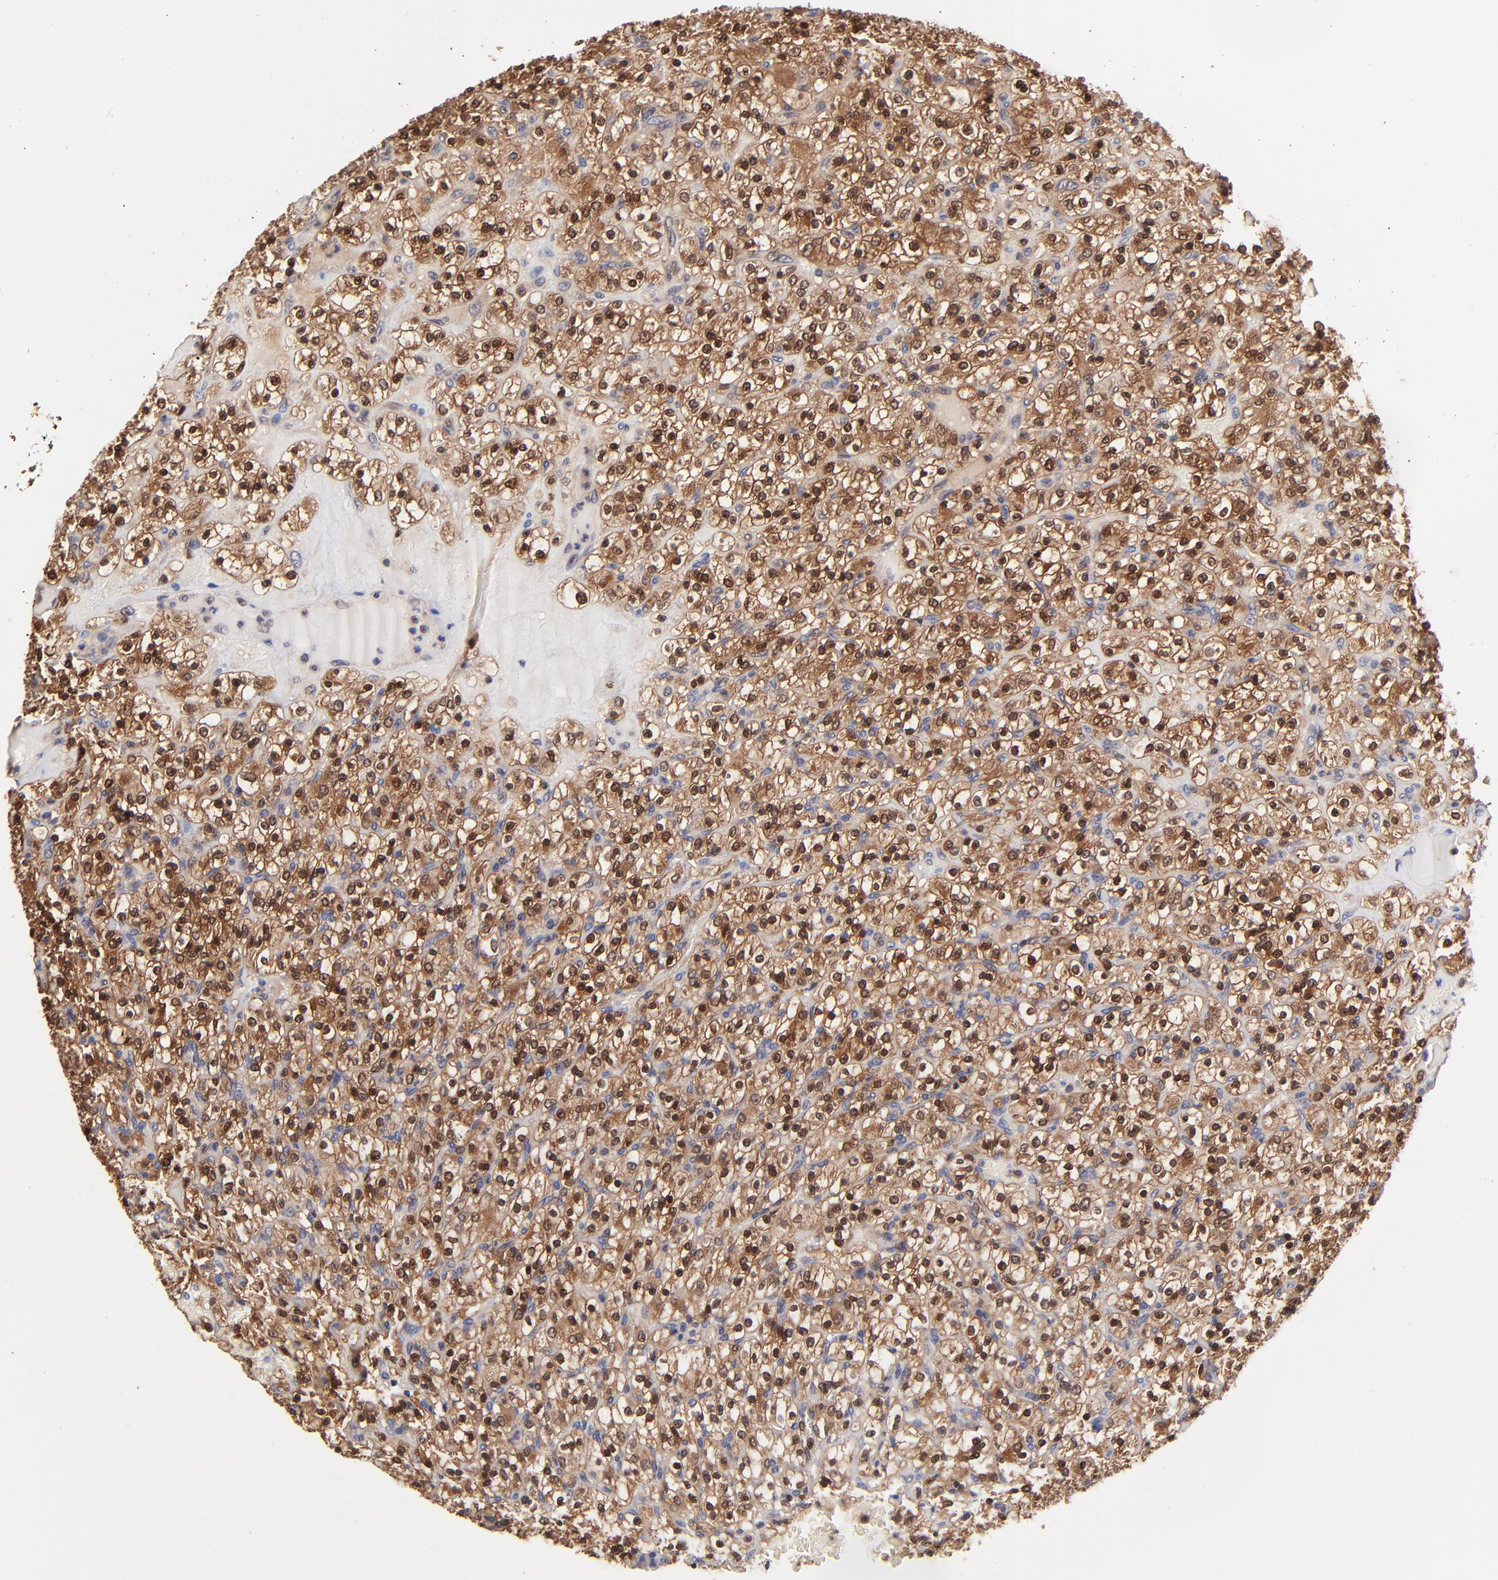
{"staining": {"intensity": "moderate", "quantity": ">75%", "location": "cytoplasmic/membranous,nuclear"}, "tissue": "renal cancer", "cell_type": "Tumor cells", "image_type": "cancer", "snomed": [{"axis": "morphology", "description": "Normal tissue, NOS"}, {"axis": "morphology", "description": "Adenocarcinoma, NOS"}, {"axis": "topography", "description": "Kidney"}], "caption": "Approximately >75% of tumor cells in human renal cancer display moderate cytoplasmic/membranous and nuclear protein expression as visualized by brown immunohistochemical staining.", "gene": "DCTPP1", "patient": {"sex": "female", "age": 72}}